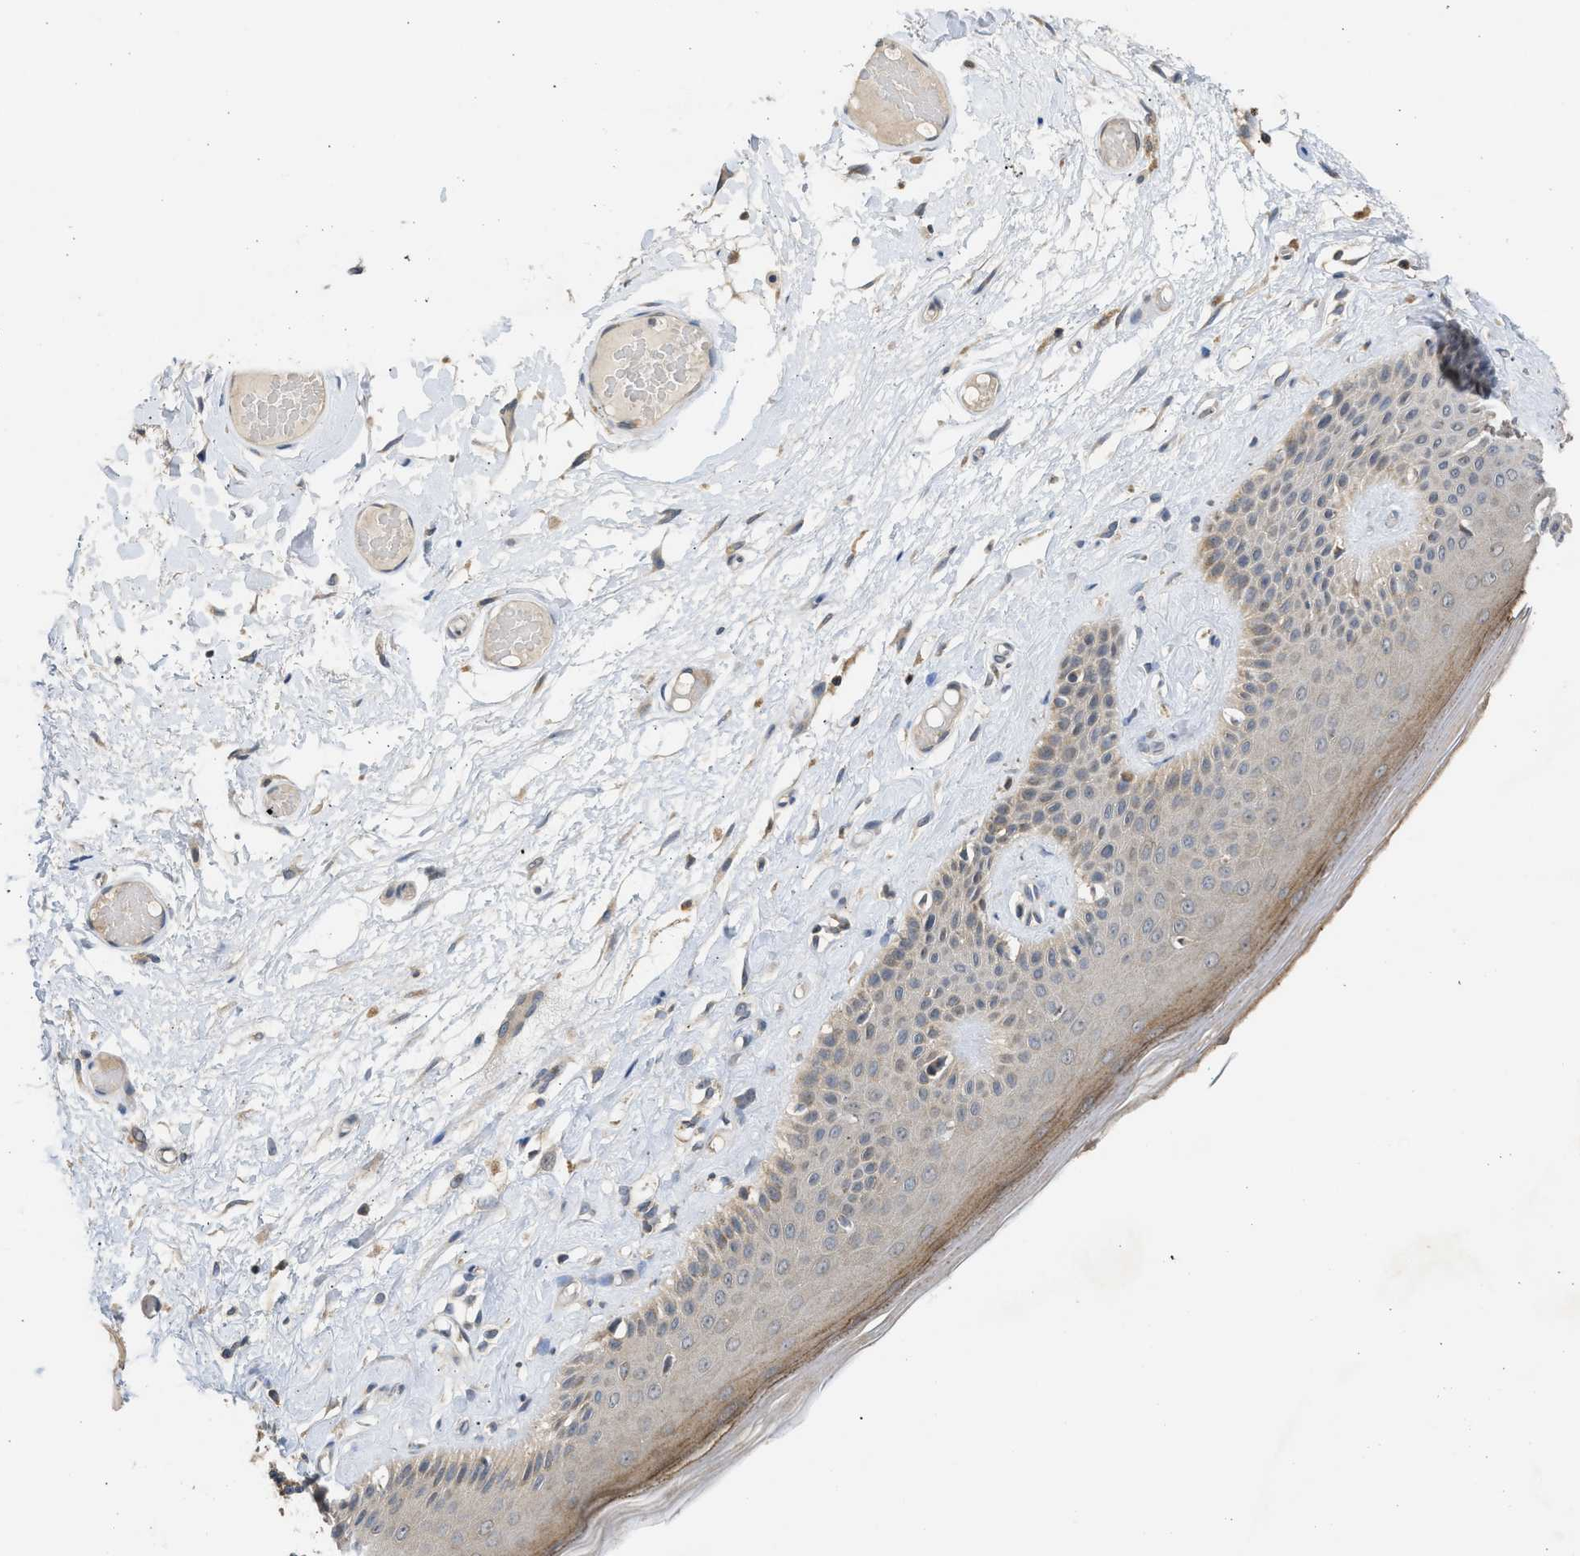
{"staining": {"intensity": "moderate", "quantity": "<25%", "location": "cytoplasmic/membranous"}, "tissue": "skin", "cell_type": "Epidermal cells", "image_type": "normal", "snomed": [{"axis": "morphology", "description": "Normal tissue, NOS"}, {"axis": "topography", "description": "Vulva"}], "caption": "DAB immunohistochemical staining of unremarkable skin shows moderate cytoplasmic/membranous protein staining in approximately <25% of epidermal cells. The staining was performed using DAB to visualize the protein expression in brown, while the nuclei were stained in blue with hematoxylin (Magnification: 20x).", "gene": "CYP1A1", "patient": {"sex": "female", "age": 73}}